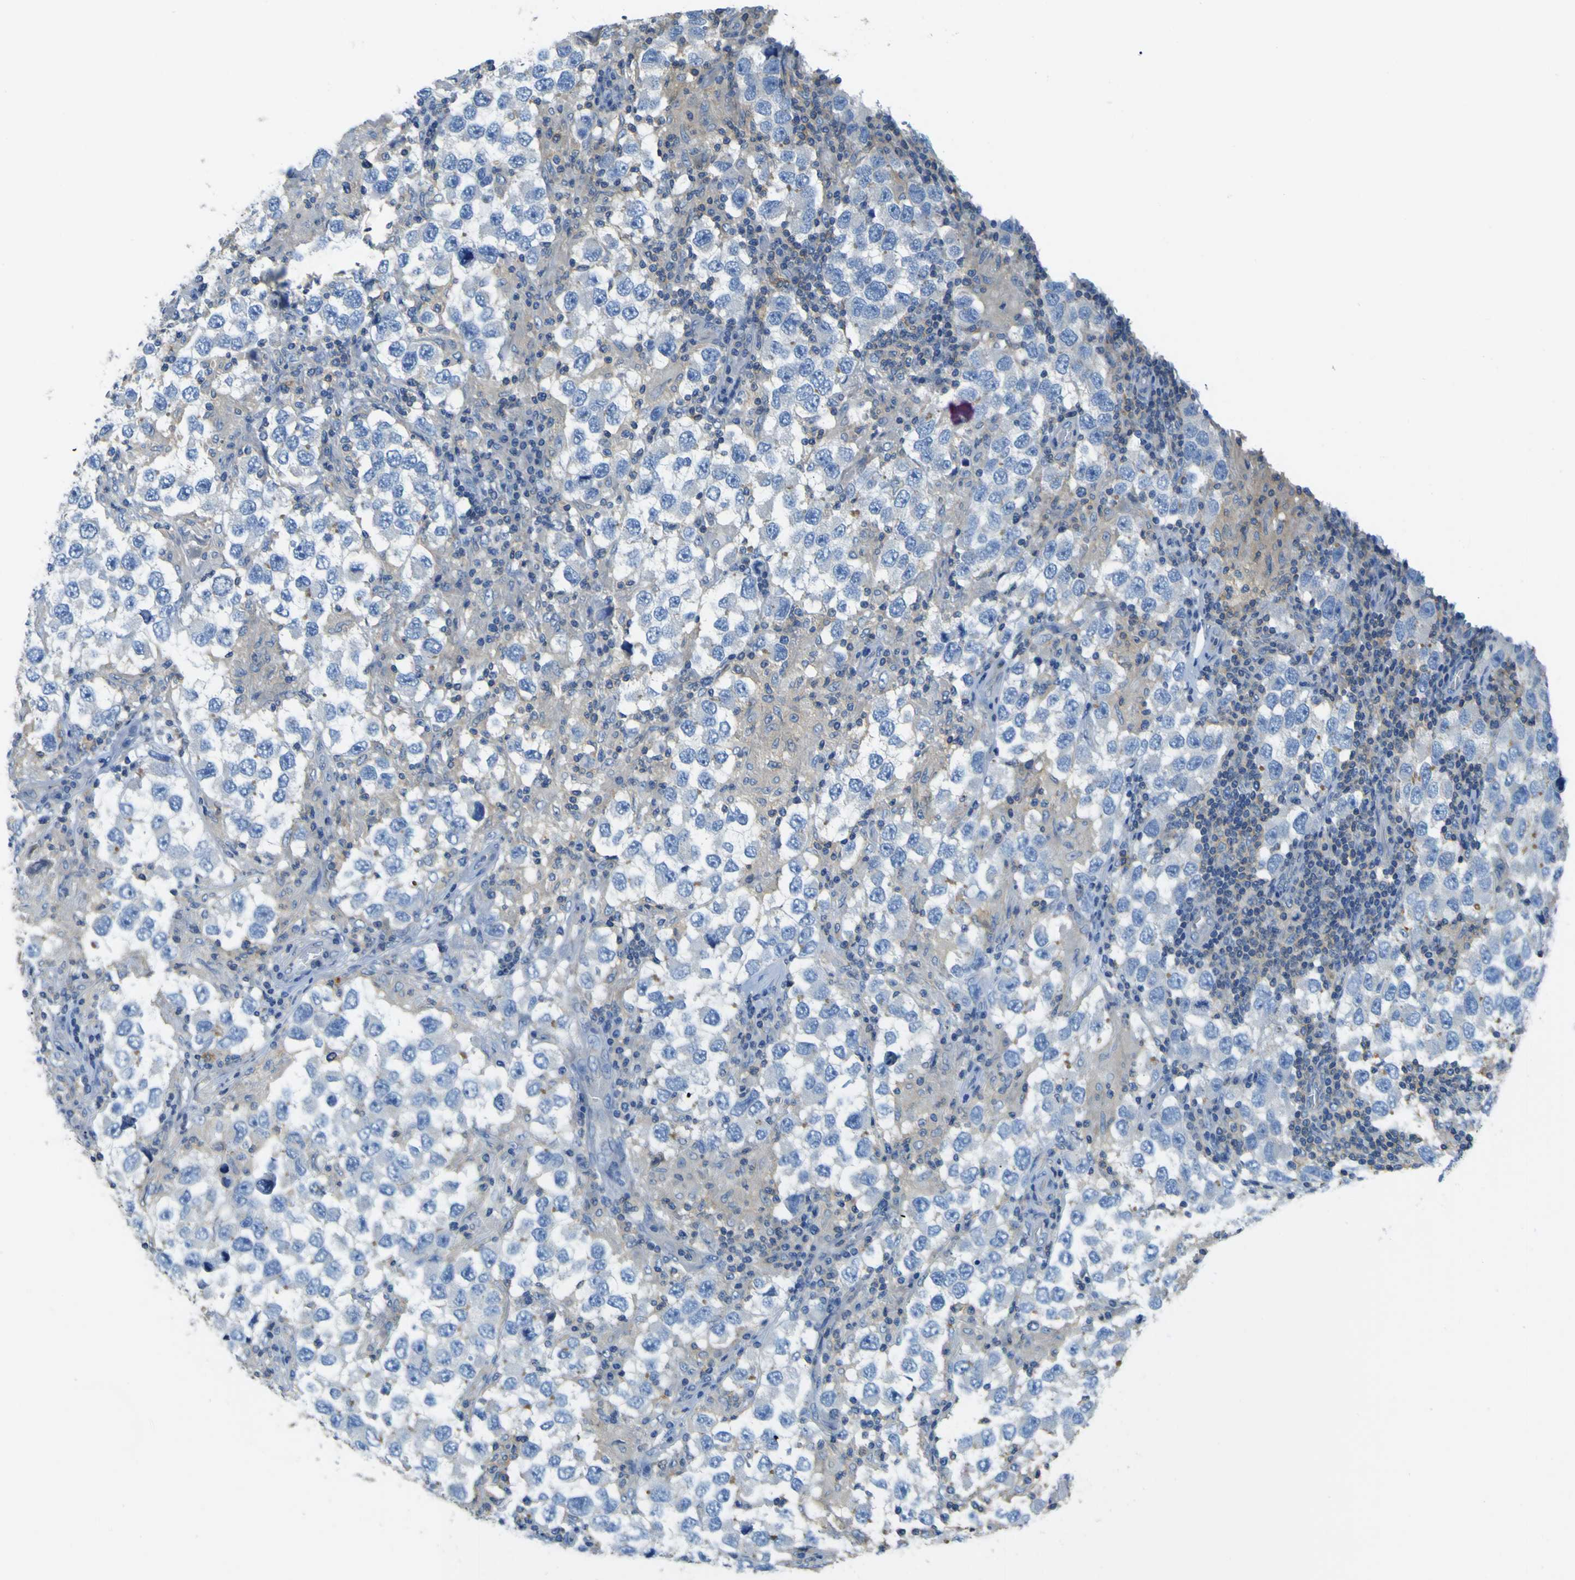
{"staining": {"intensity": "negative", "quantity": "none", "location": "none"}, "tissue": "testis cancer", "cell_type": "Tumor cells", "image_type": "cancer", "snomed": [{"axis": "morphology", "description": "Carcinoma, Embryonal, NOS"}, {"axis": "topography", "description": "Testis"}], "caption": "The immunohistochemistry (IHC) histopathology image has no significant staining in tumor cells of testis cancer tissue.", "gene": "OGN", "patient": {"sex": "male", "age": 21}}